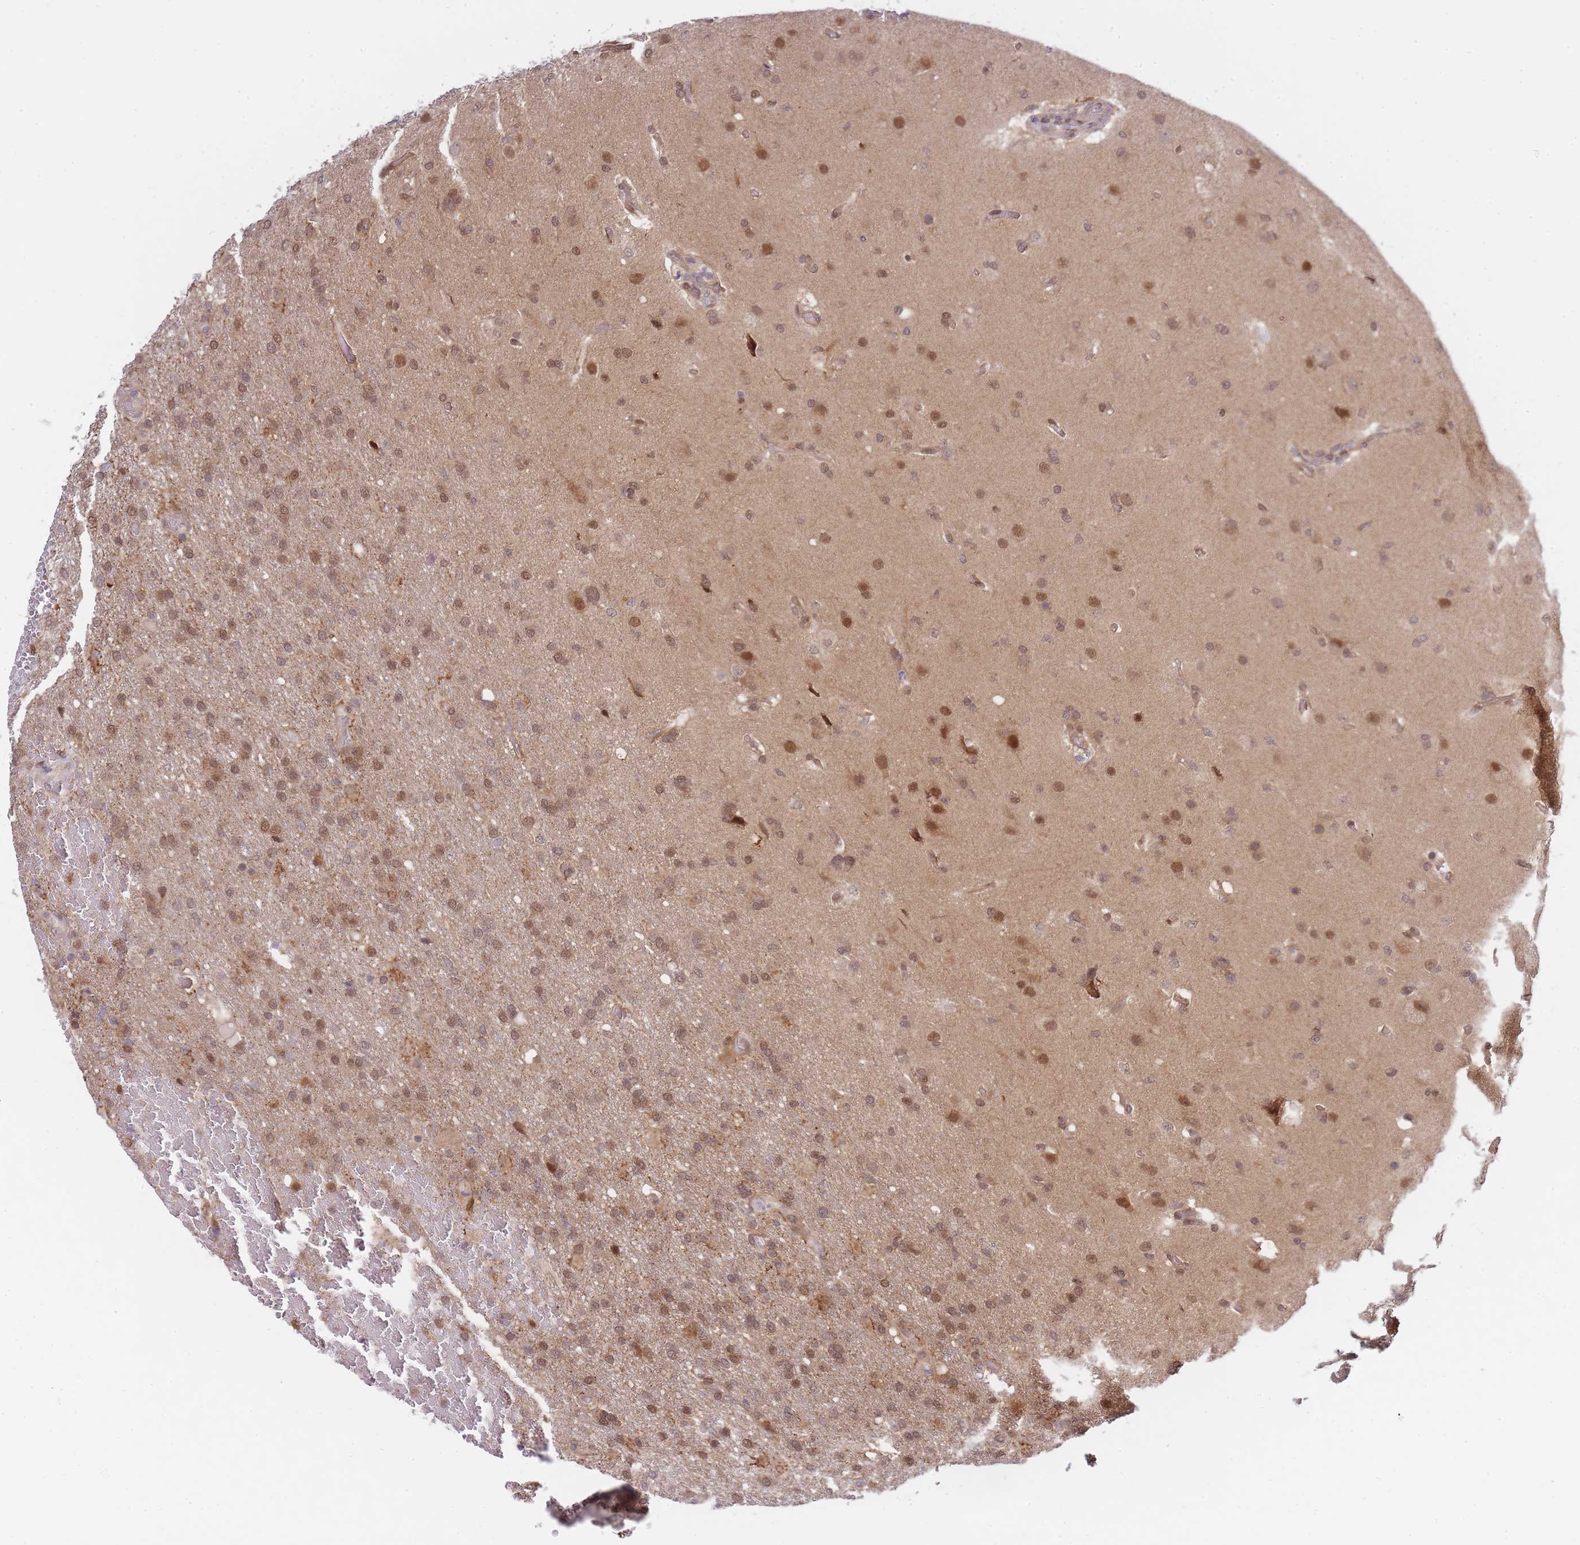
{"staining": {"intensity": "moderate", "quantity": ">75%", "location": "cytoplasmic/membranous,nuclear"}, "tissue": "glioma", "cell_type": "Tumor cells", "image_type": "cancer", "snomed": [{"axis": "morphology", "description": "Glioma, malignant, High grade"}, {"axis": "topography", "description": "Brain"}], "caption": "High-power microscopy captured an immunohistochemistry image of glioma, revealing moderate cytoplasmic/membranous and nuclear expression in about >75% of tumor cells.", "gene": "NSFL1C", "patient": {"sex": "female", "age": 74}}